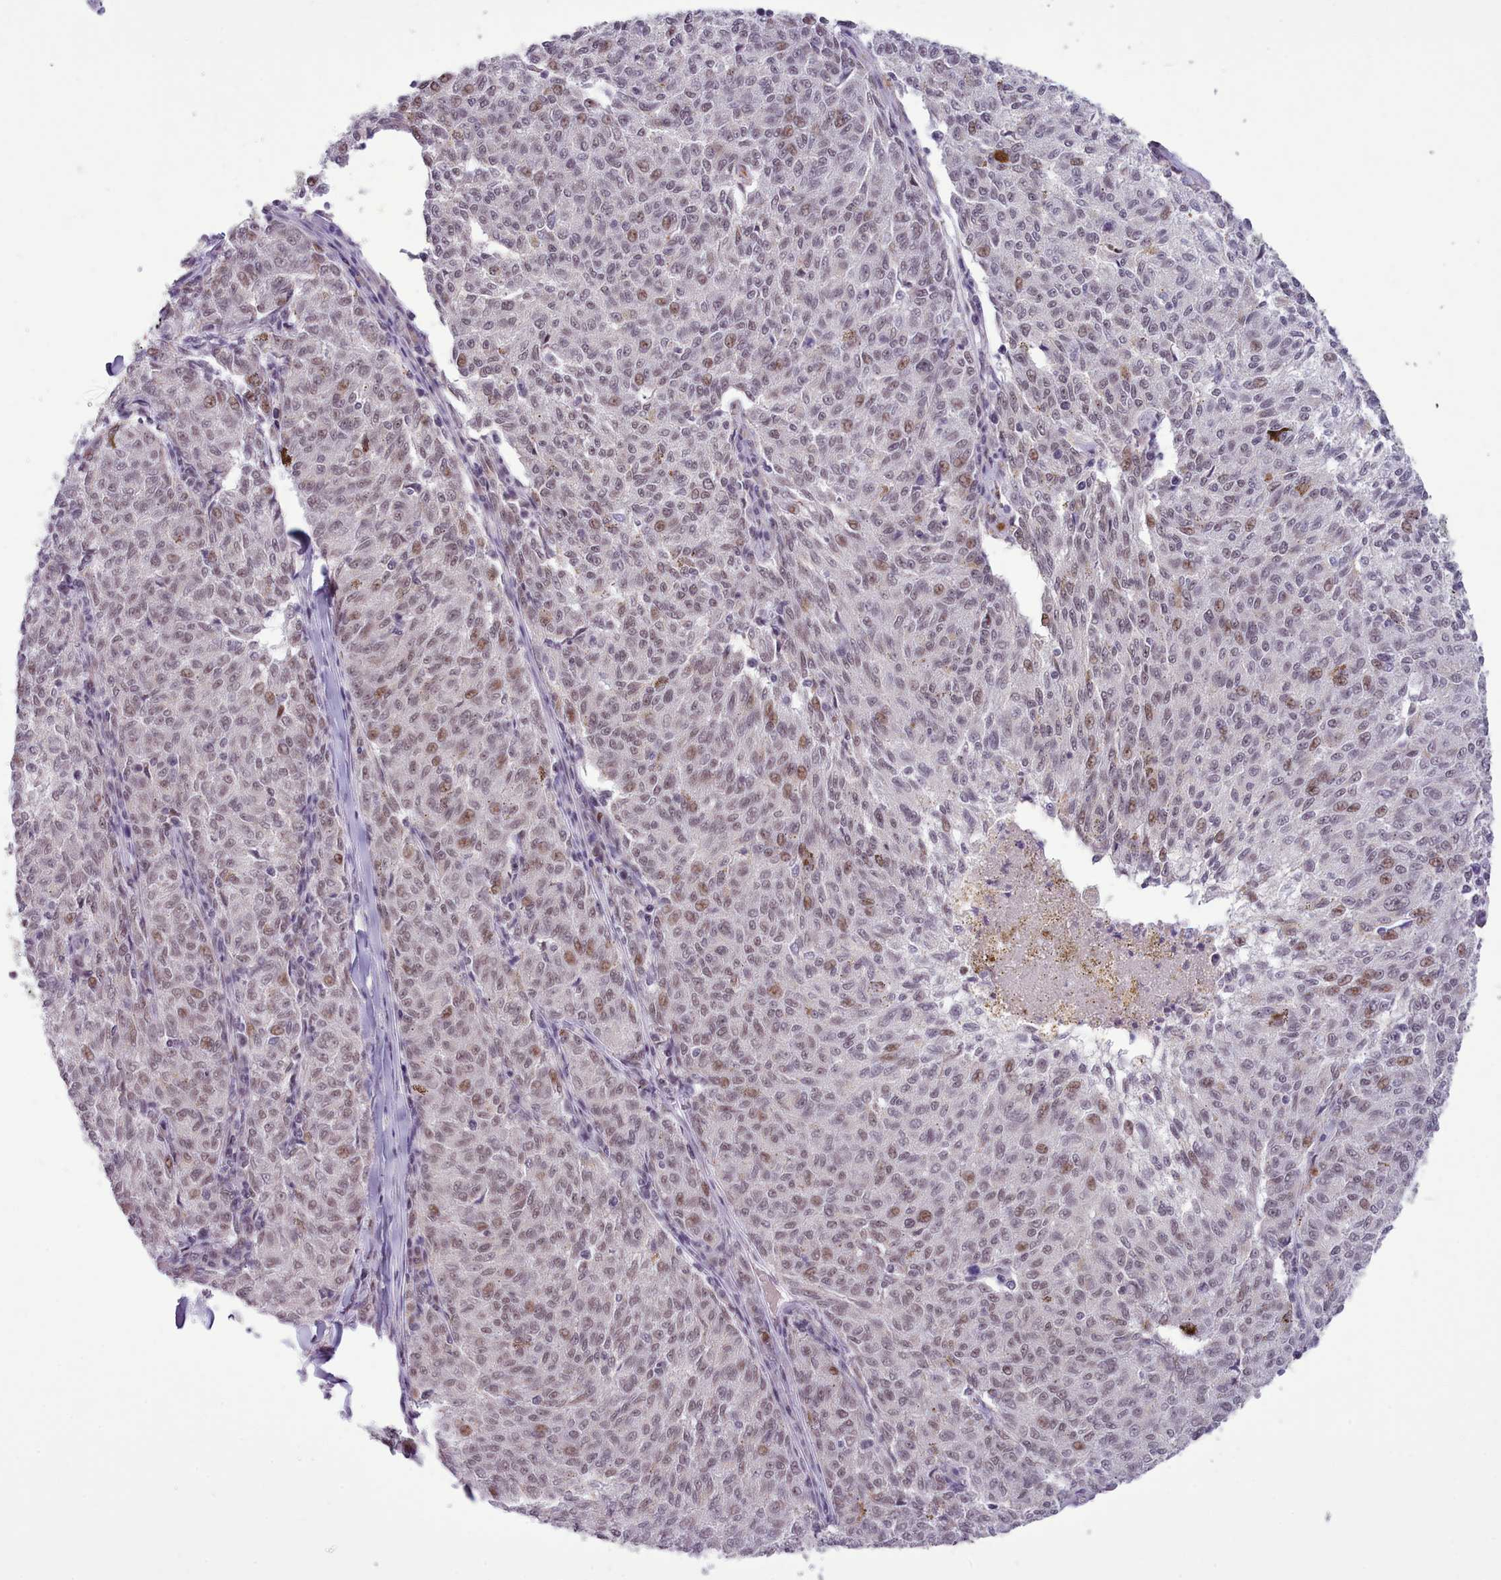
{"staining": {"intensity": "weak", "quantity": "25%-75%", "location": "nuclear"}, "tissue": "melanoma", "cell_type": "Tumor cells", "image_type": "cancer", "snomed": [{"axis": "morphology", "description": "Malignant melanoma, NOS"}, {"axis": "topography", "description": "Skin"}], "caption": "IHC staining of melanoma, which reveals low levels of weak nuclear positivity in approximately 25%-75% of tumor cells indicating weak nuclear protein expression. The staining was performed using DAB (brown) for protein detection and nuclei were counterstained in hematoxylin (blue).", "gene": "RFX1", "patient": {"sex": "female", "age": 72}}